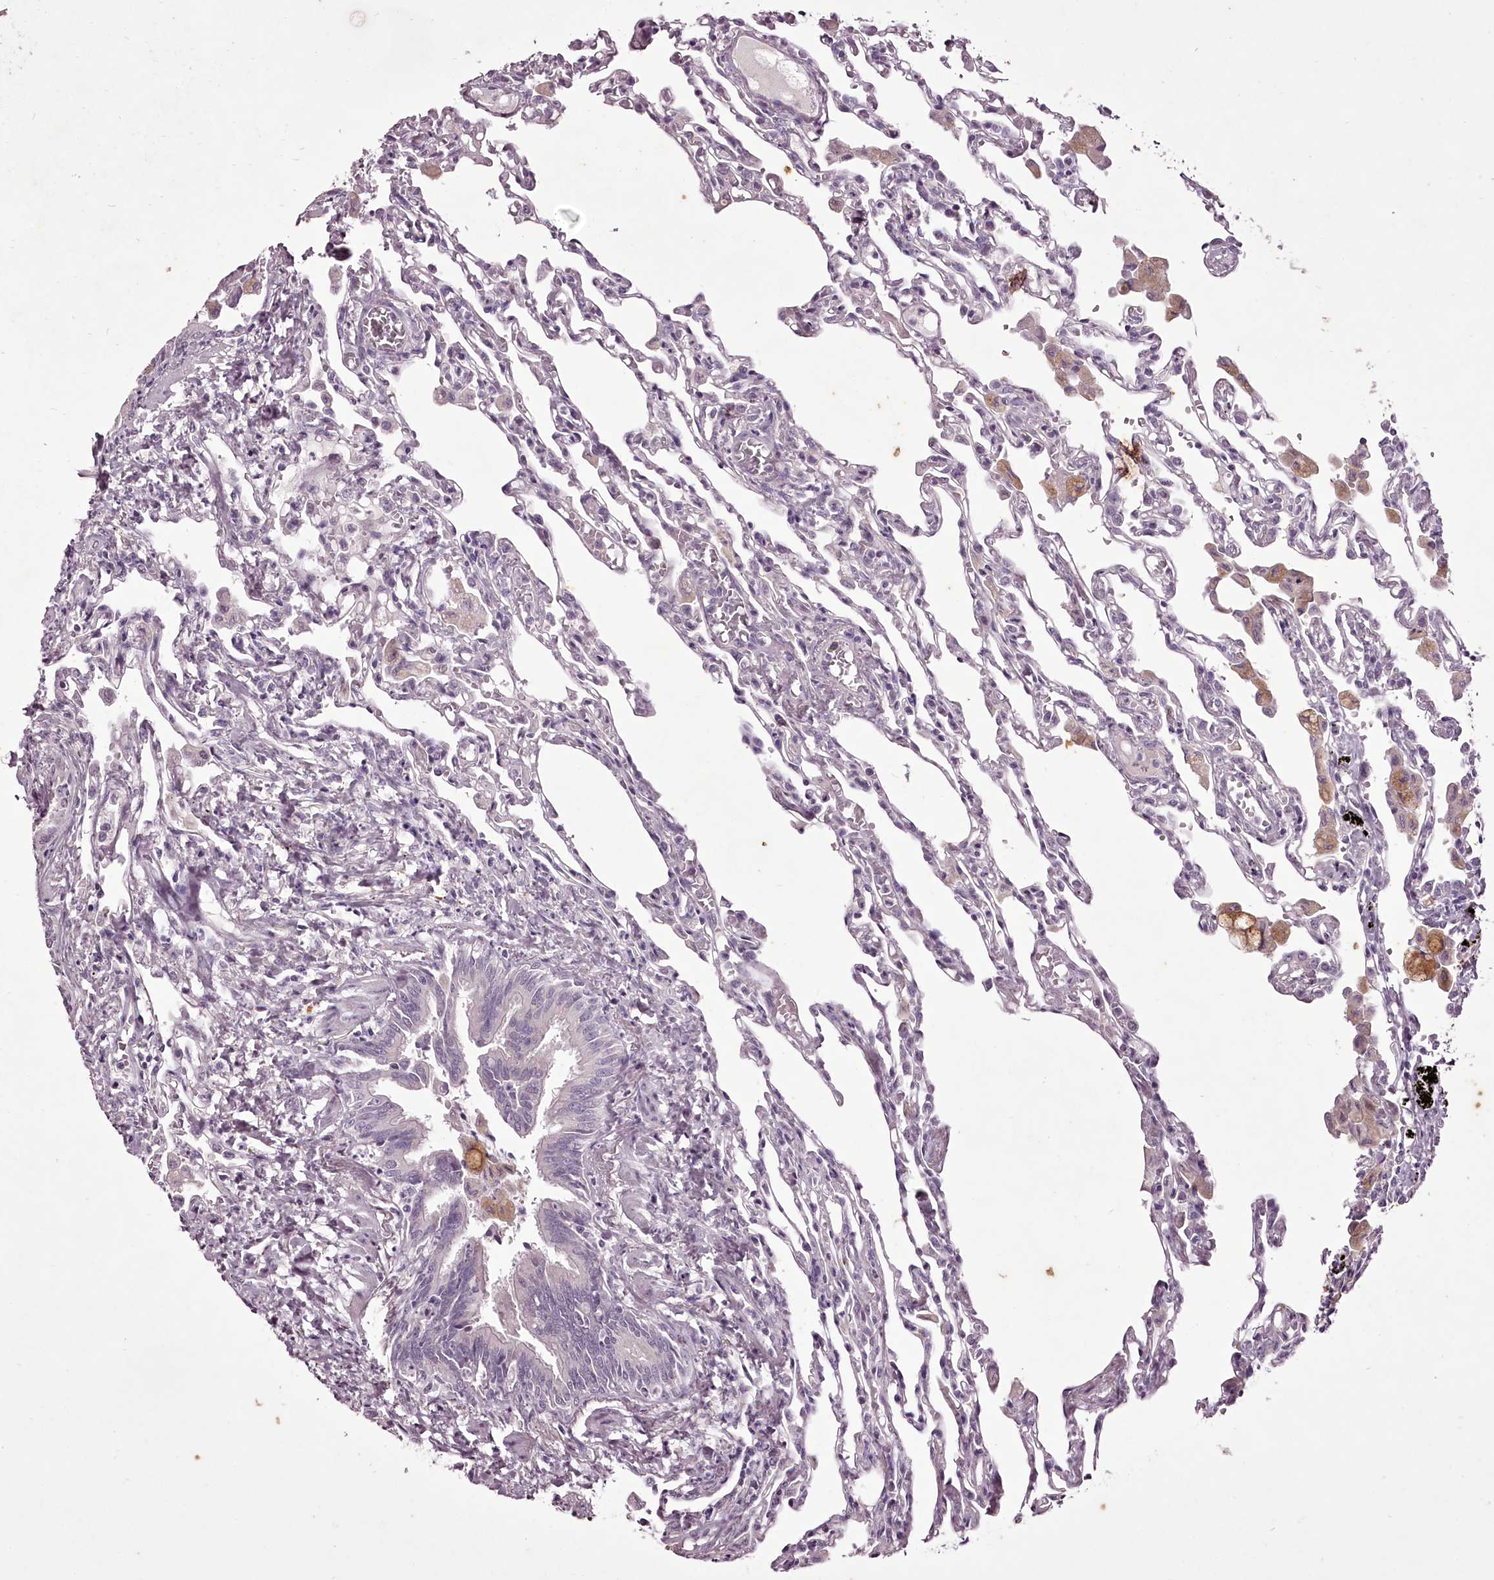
{"staining": {"intensity": "negative", "quantity": "none", "location": "none"}, "tissue": "lung", "cell_type": "Alveolar cells", "image_type": "normal", "snomed": [{"axis": "morphology", "description": "Normal tissue, NOS"}, {"axis": "topography", "description": "Bronchus"}, {"axis": "topography", "description": "Lung"}], "caption": "DAB (3,3'-diaminobenzidine) immunohistochemical staining of benign lung reveals no significant staining in alveolar cells.", "gene": "C1orf56", "patient": {"sex": "female", "age": 49}}